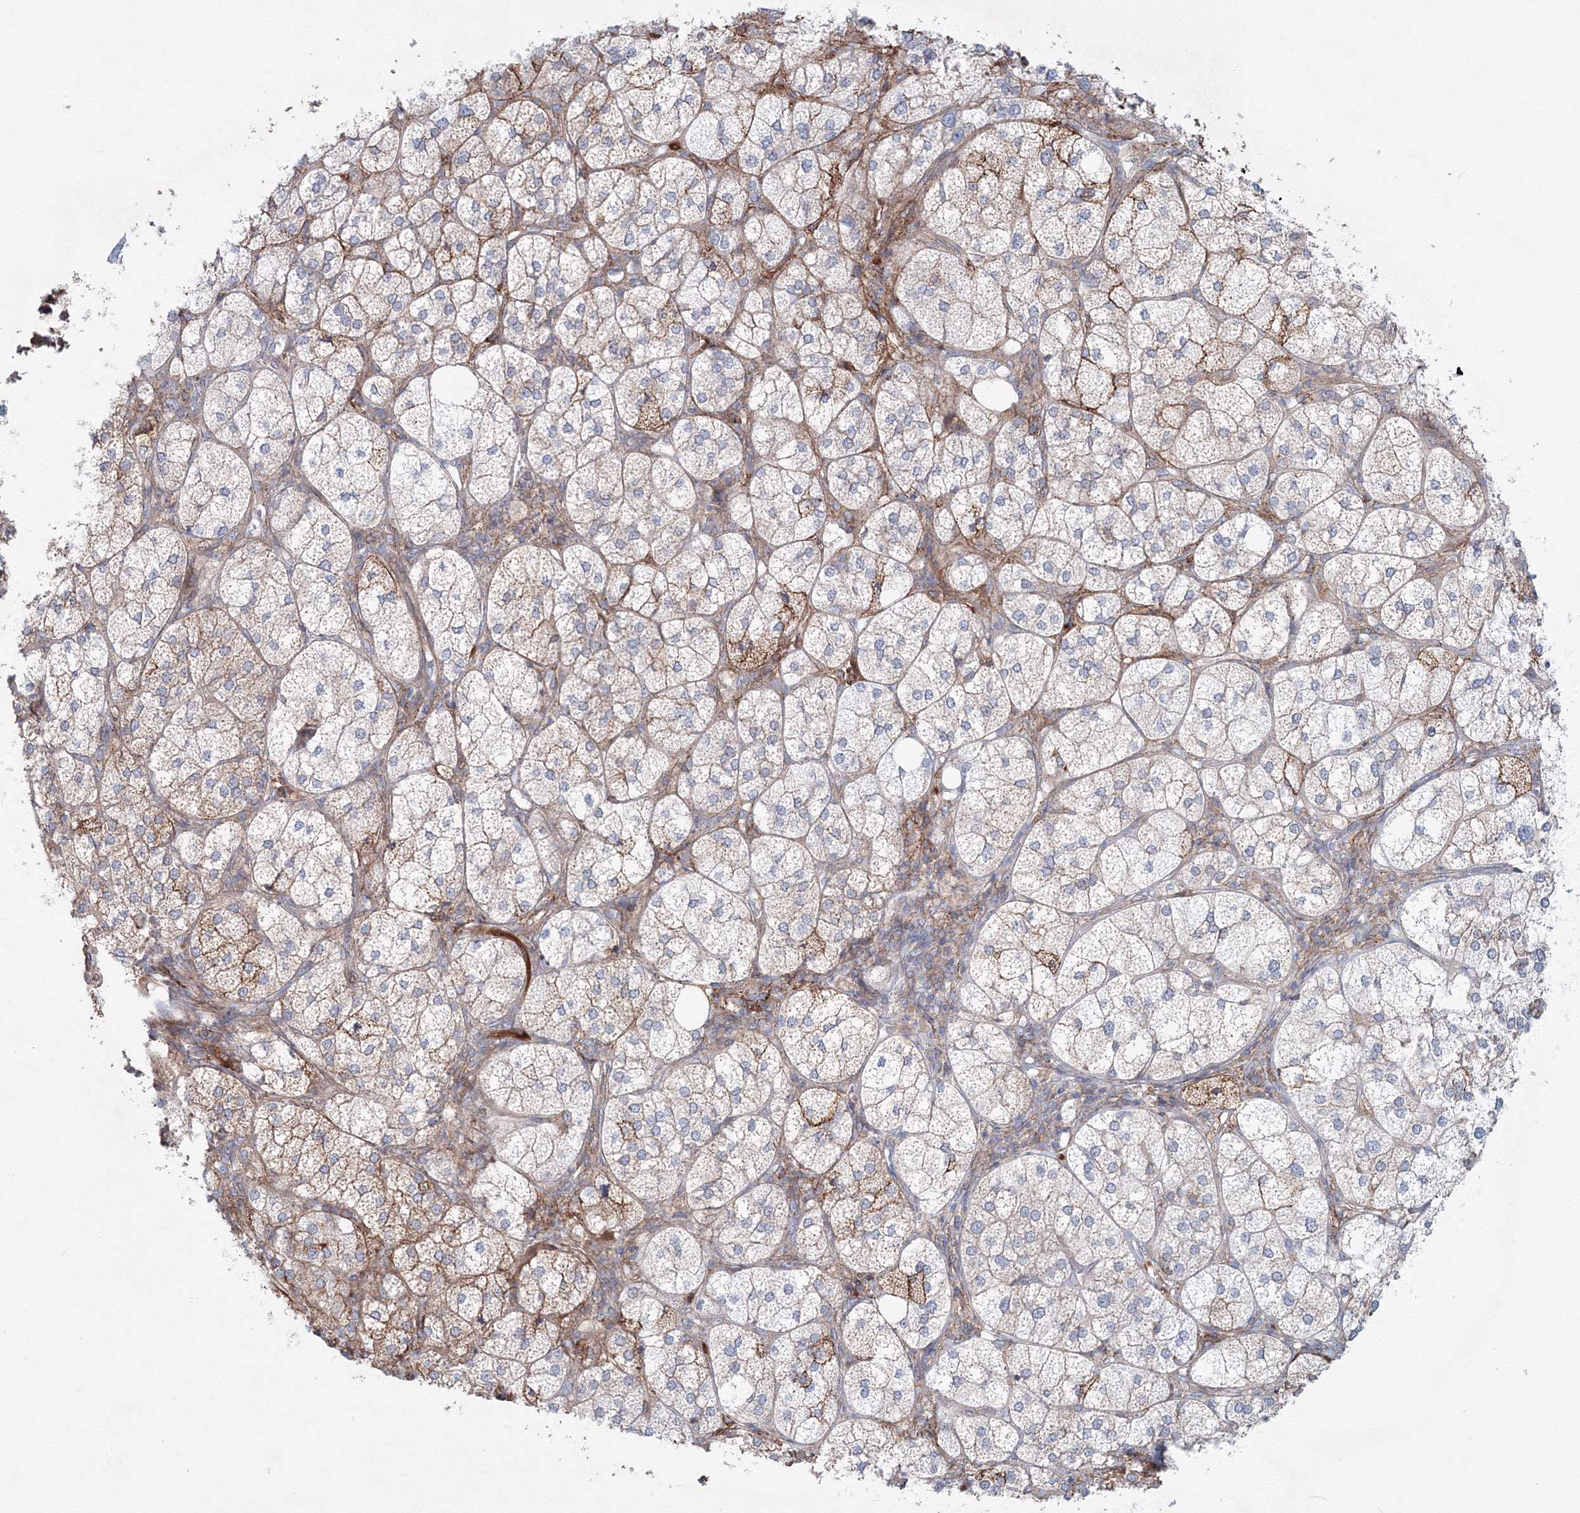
{"staining": {"intensity": "moderate", "quantity": "25%-75%", "location": "cytoplasmic/membranous"}, "tissue": "adrenal gland", "cell_type": "Glandular cells", "image_type": "normal", "snomed": [{"axis": "morphology", "description": "Normal tissue, NOS"}, {"axis": "topography", "description": "Adrenal gland"}], "caption": "IHC micrograph of unremarkable human adrenal gland stained for a protein (brown), which shows medium levels of moderate cytoplasmic/membranous positivity in about 25%-75% of glandular cells.", "gene": "SH3PXD2A", "patient": {"sex": "female", "age": 61}}